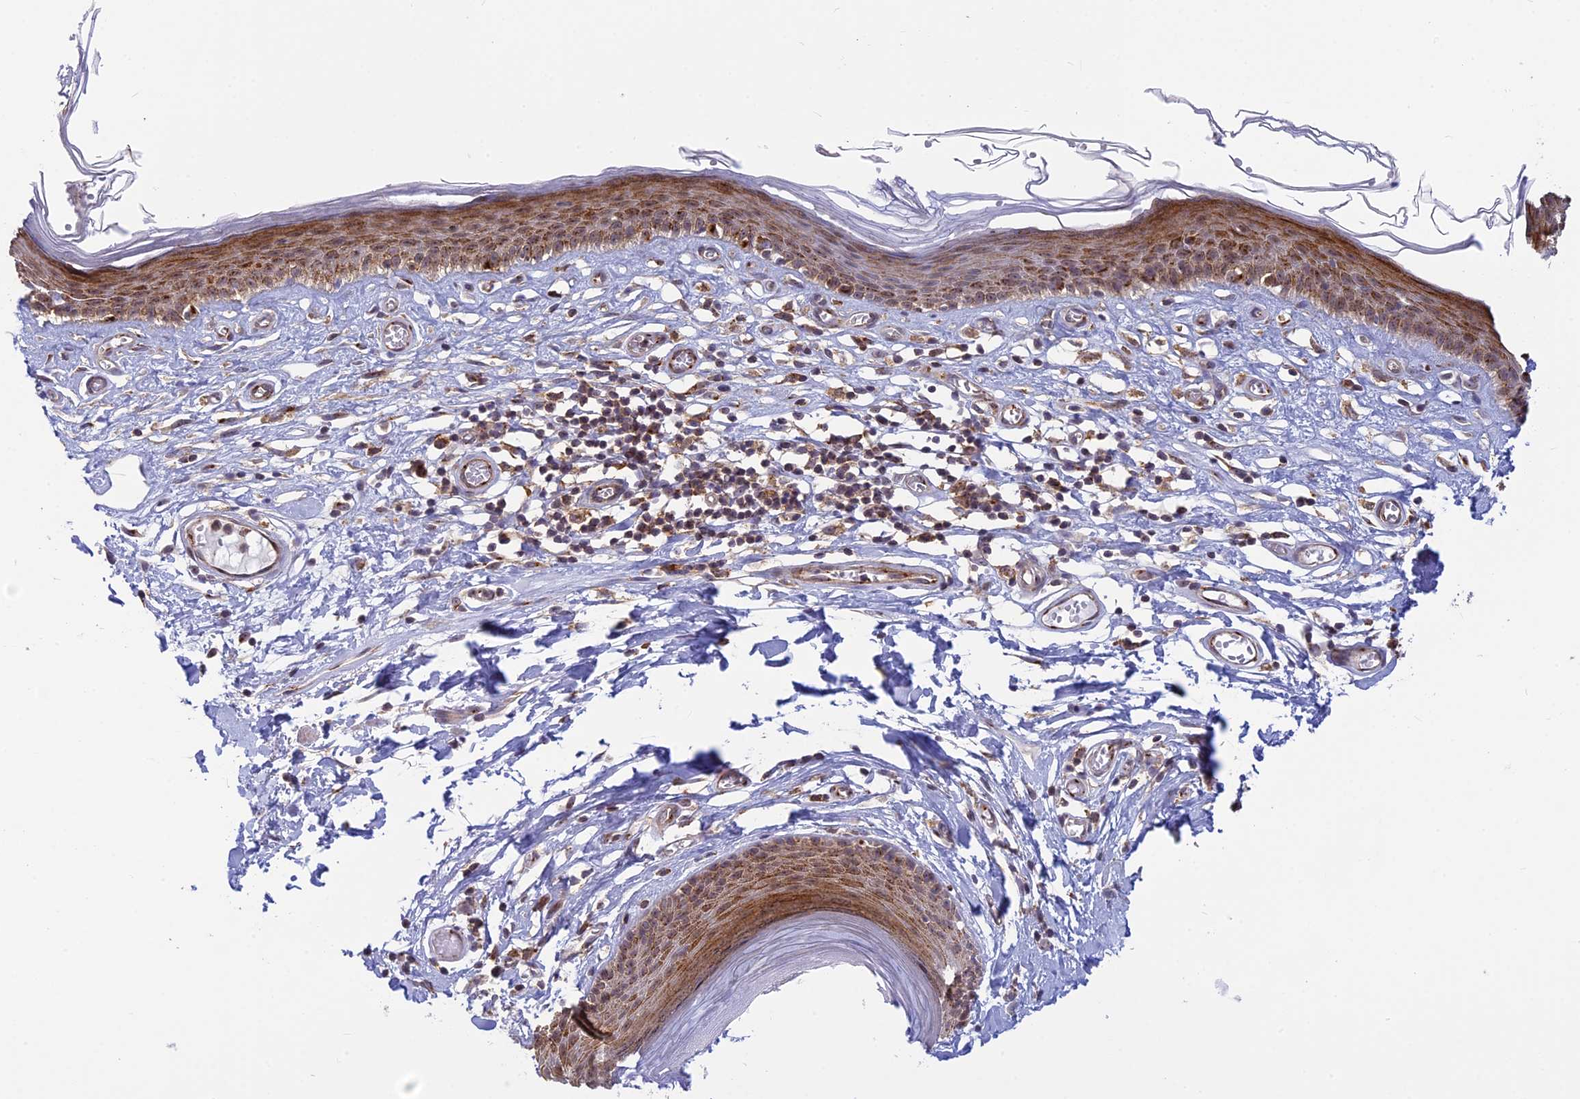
{"staining": {"intensity": "moderate", "quantity": ">75%", "location": "cytoplasmic/membranous"}, "tissue": "skin", "cell_type": "Epidermal cells", "image_type": "normal", "snomed": [{"axis": "morphology", "description": "Normal tissue, NOS"}, {"axis": "topography", "description": "Adipose tissue"}, {"axis": "topography", "description": "Vascular tissue"}, {"axis": "topography", "description": "Vulva"}, {"axis": "topography", "description": "Peripheral nerve tissue"}], "caption": "Protein staining of benign skin shows moderate cytoplasmic/membranous staining in approximately >75% of epidermal cells.", "gene": "CLINT1", "patient": {"sex": "female", "age": 86}}